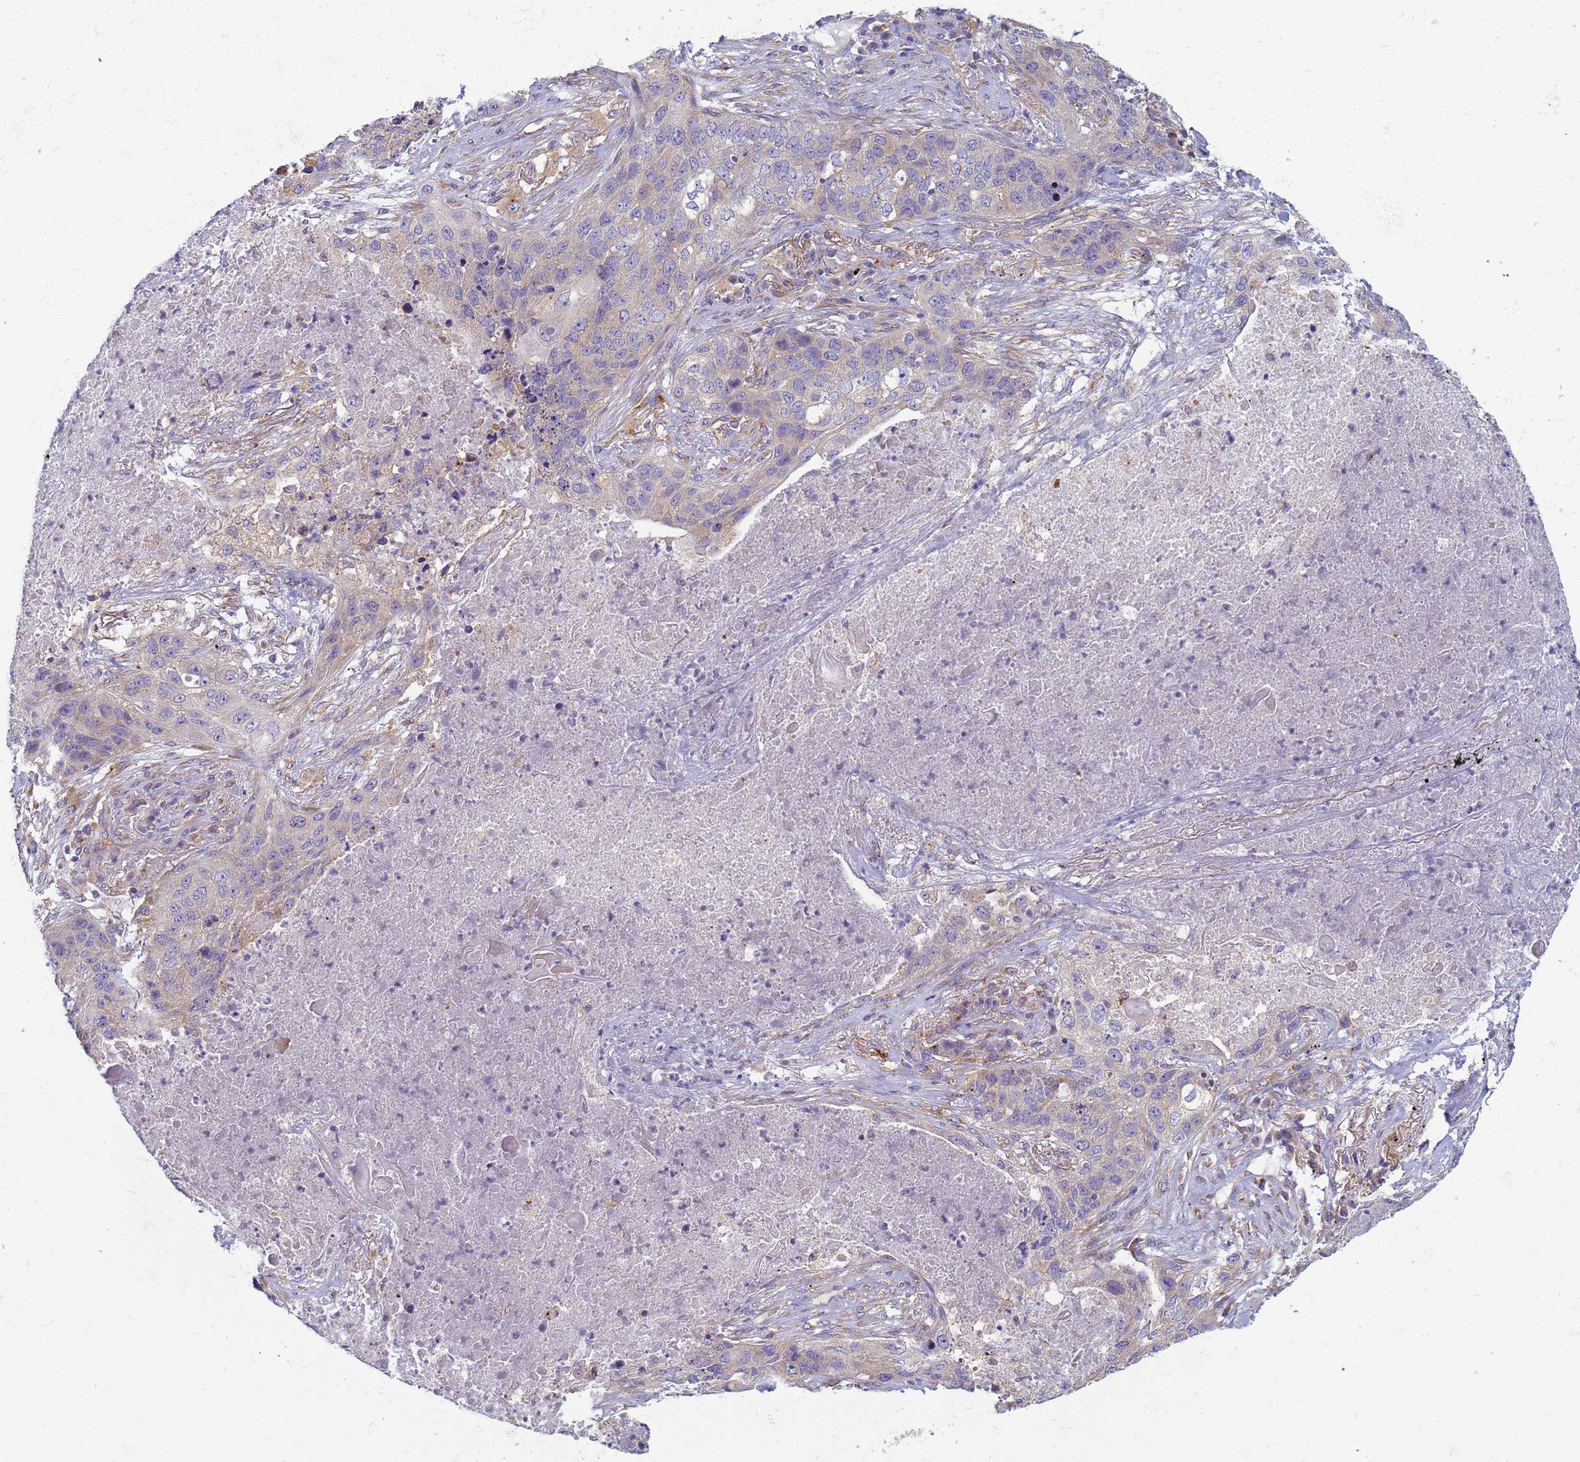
{"staining": {"intensity": "weak", "quantity": "25%-75%", "location": "cytoplasmic/membranous"}, "tissue": "lung cancer", "cell_type": "Tumor cells", "image_type": "cancer", "snomed": [{"axis": "morphology", "description": "Squamous cell carcinoma, NOS"}, {"axis": "topography", "description": "Lung"}], "caption": "An image showing weak cytoplasmic/membranous staining in approximately 25%-75% of tumor cells in squamous cell carcinoma (lung), as visualized by brown immunohistochemical staining.", "gene": "EEA1", "patient": {"sex": "female", "age": 63}}